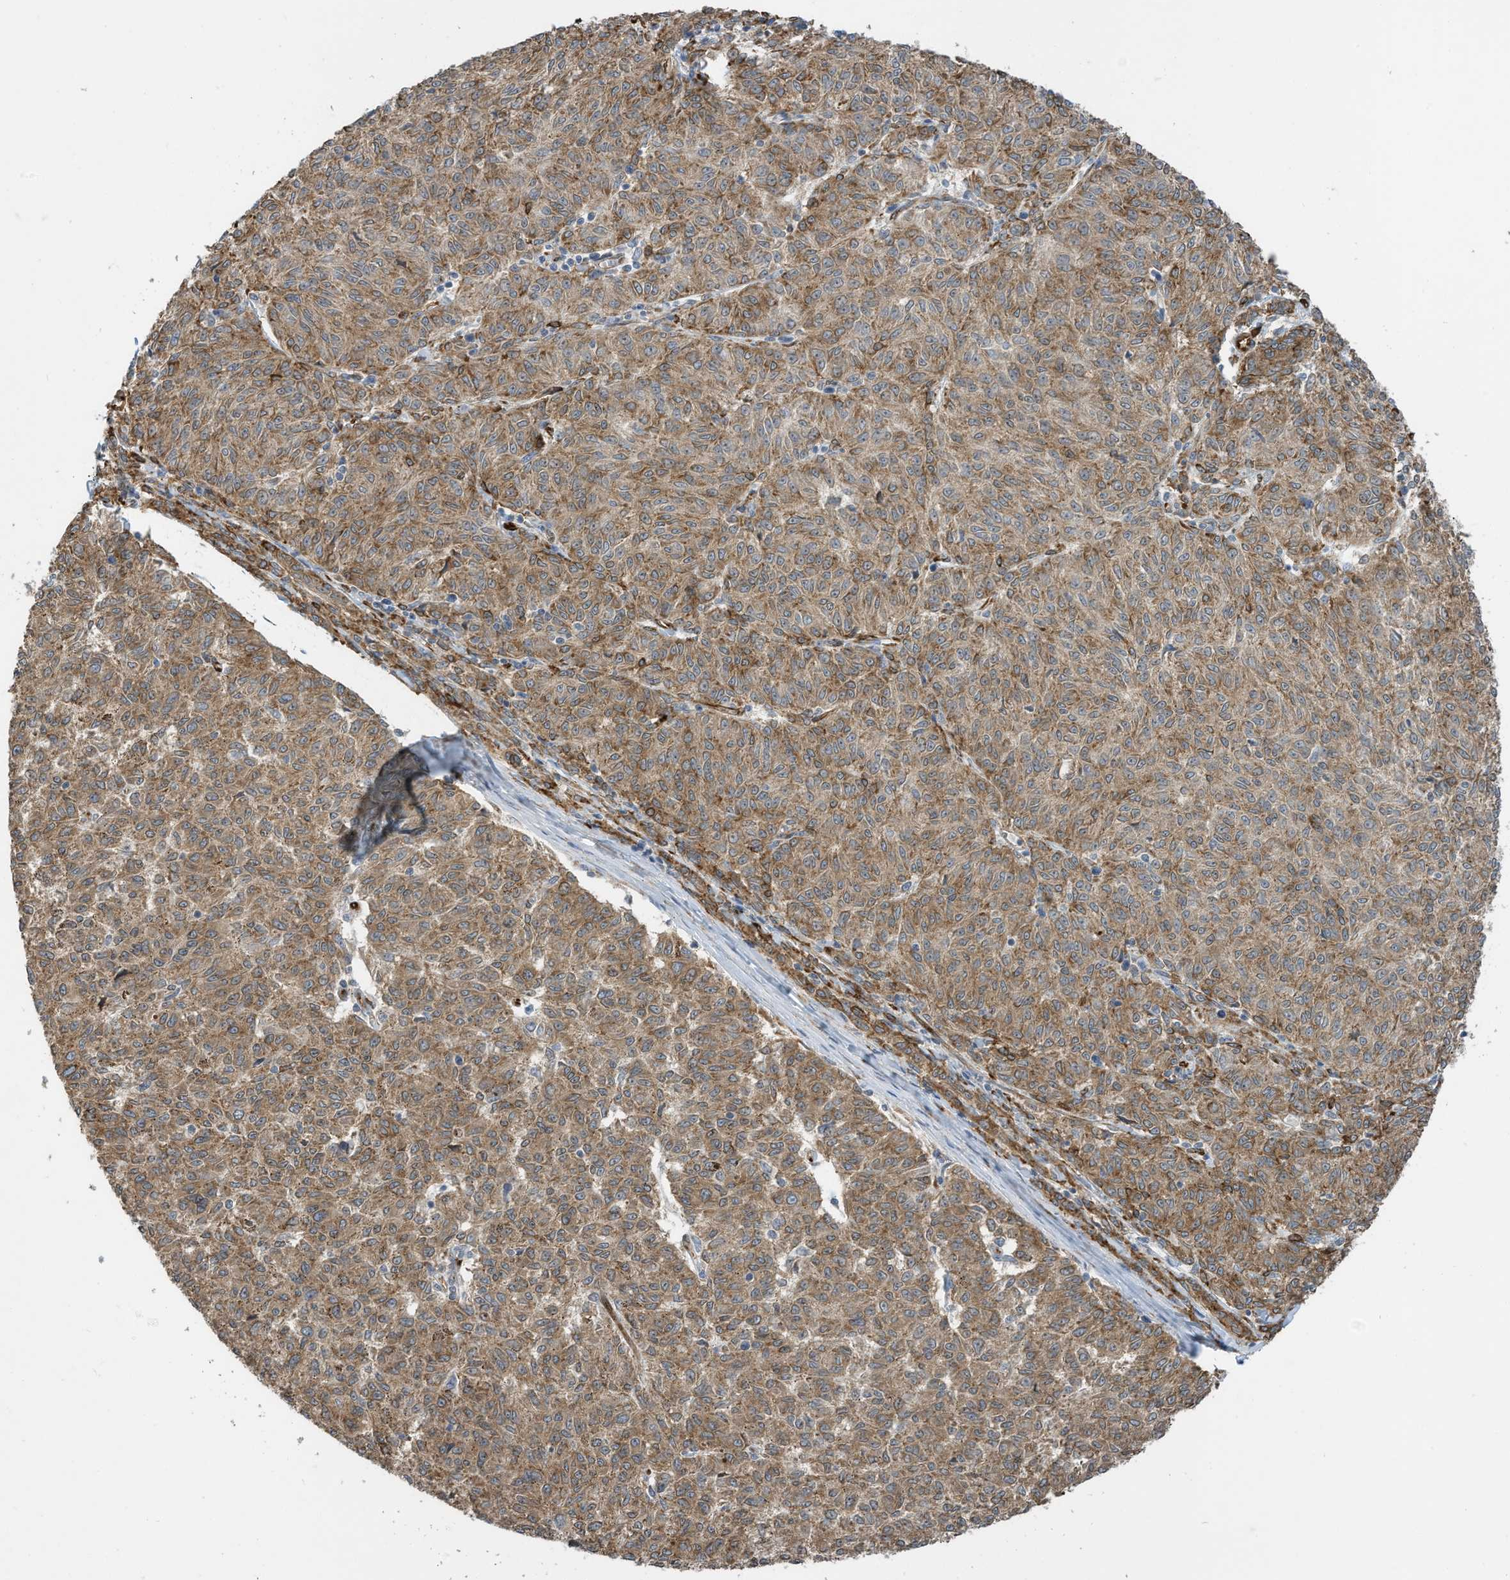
{"staining": {"intensity": "moderate", "quantity": ">75%", "location": "cytoplasmic/membranous"}, "tissue": "melanoma", "cell_type": "Tumor cells", "image_type": "cancer", "snomed": [{"axis": "morphology", "description": "Malignant melanoma, NOS"}, {"axis": "topography", "description": "Skin"}], "caption": "This is an image of immunohistochemistry (IHC) staining of melanoma, which shows moderate staining in the cytoplasmic/membranous of tumor cells.", "gene": "ZBTB45", "patient": {"sex": "female", "age": 72}}